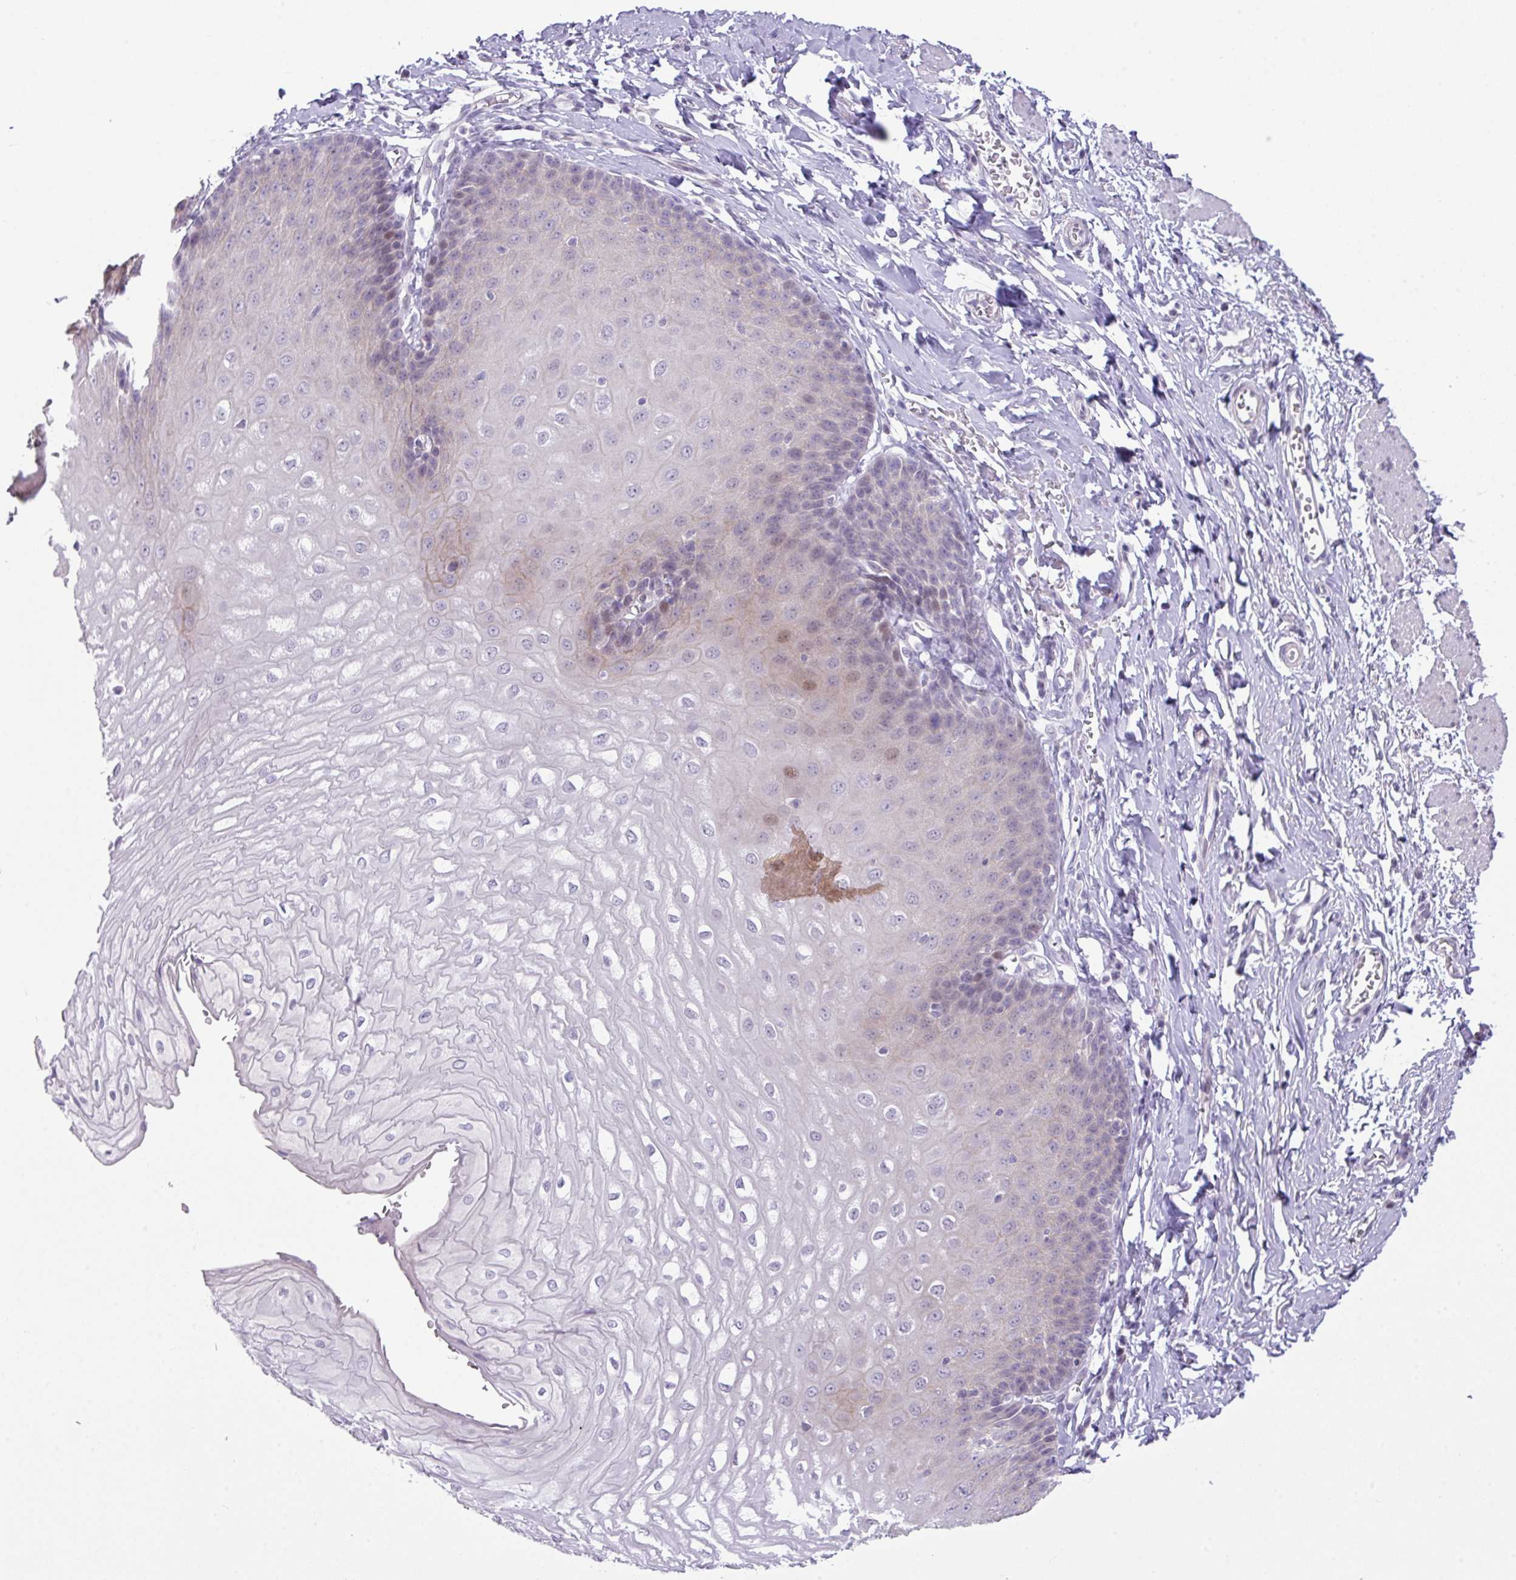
{"staining": {"intensity": "weak", "quantity": "<25%", "location": "nuclear"}, "tissue": "esophagus", "cell_type": "Squamous epithelial cells", "image_type": "normal", "snomed": [{"axis": "morphology", "description": "Normal tissue, NOS"}, {"axis": "topography", "description": "Esophagus"}], "caption": "Human esophagus stained for a protein using immunohistochemistry (IHC) displays no expression in squamous epithelial cells.", "gene": "ANKRD13B", "patient": {"sex": "male", "age": 70}}